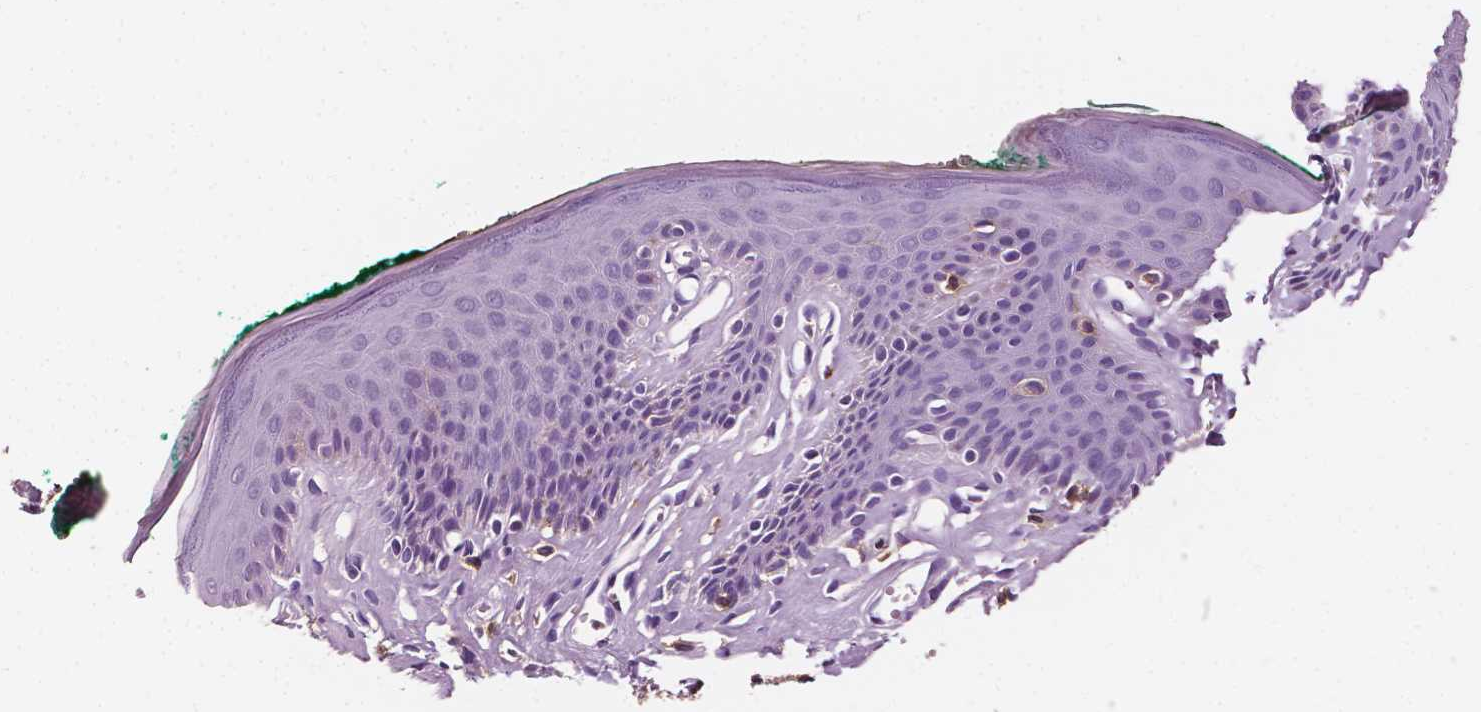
{"staining": {"intensity": "negative", "quantity": "none", "location": "none"}, "tissue": "skin", "cell_type": "Epidermal cells", "image_type": "normal", "snomed": [{"axis": "morphology", "description": "Normal tissue, NOS"}, {"axis": "topography", "description": "Vulva"}, {"axis": "topography", "description": "Peripheral nerve tissue"}], "caption": "The photomicrograph displays no significant staining in epidermal cells of skin.", "gene": "PTPRC", "patient": {"sex": "female", "age": 66}}